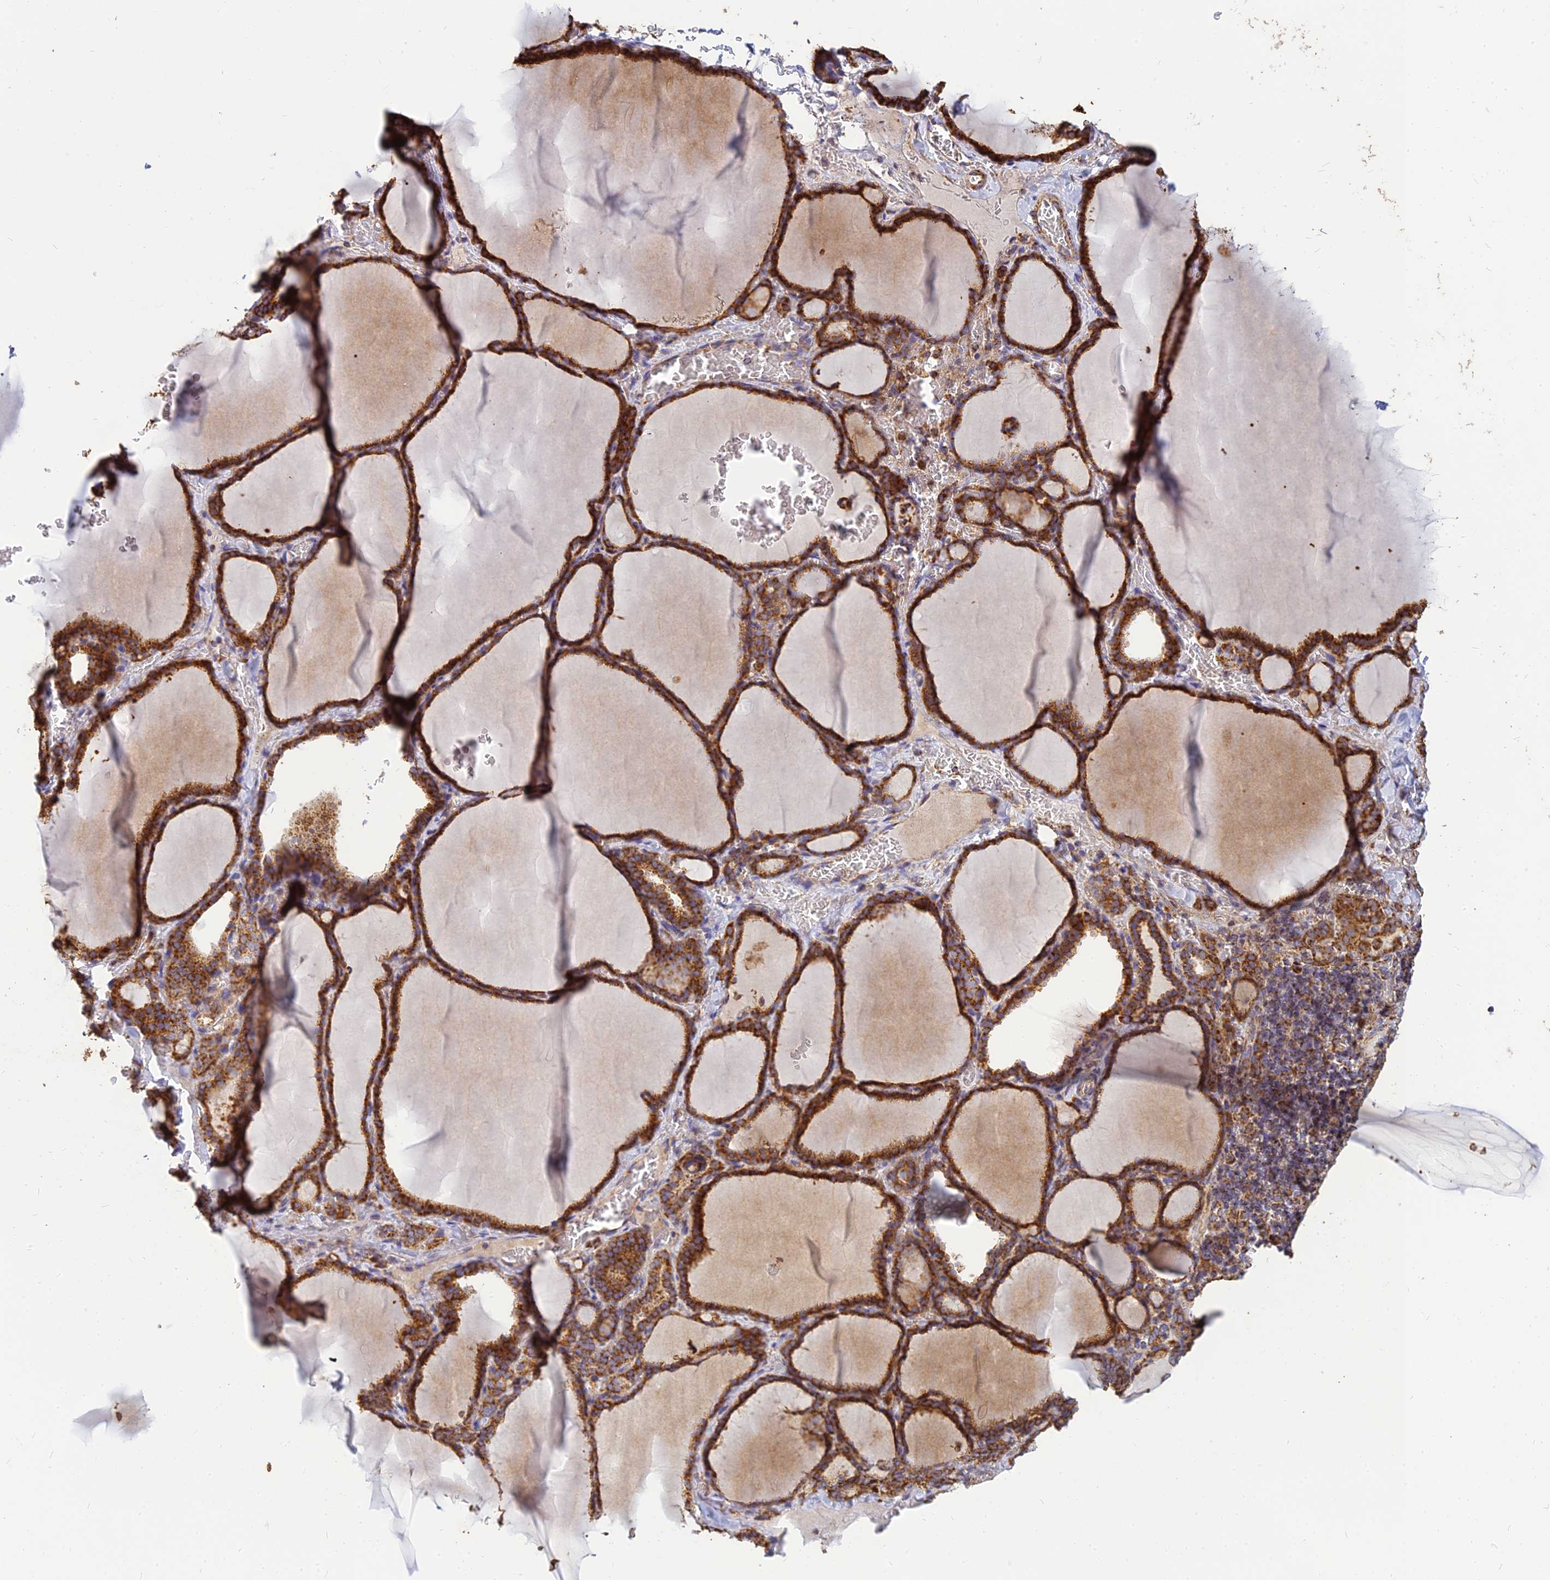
{"staining": {"intensity": "strong", "quantity": ">75%", "location": "cytoplasmic/membranous"}, "tissue": "thyroid gland", "cell_type": "Glandular cells", "image_type": "normal", "snomed": [{"axis": "morphology", "description": "Normal tissue, NOS"}, {"axis": "topography", "description": "Thyroid gland"}], "caption": "Immunohistochemical staining of normal human thyroid gland displays >75% levels of strong cytoplasmic/membranous protein expression in approximately >75% of glandular cells. (brown staining indicates protein expression, while blue staining denotes nuclei).", "gene": "THUMPD2", "patient": {"sex": "female", "age": 39}}